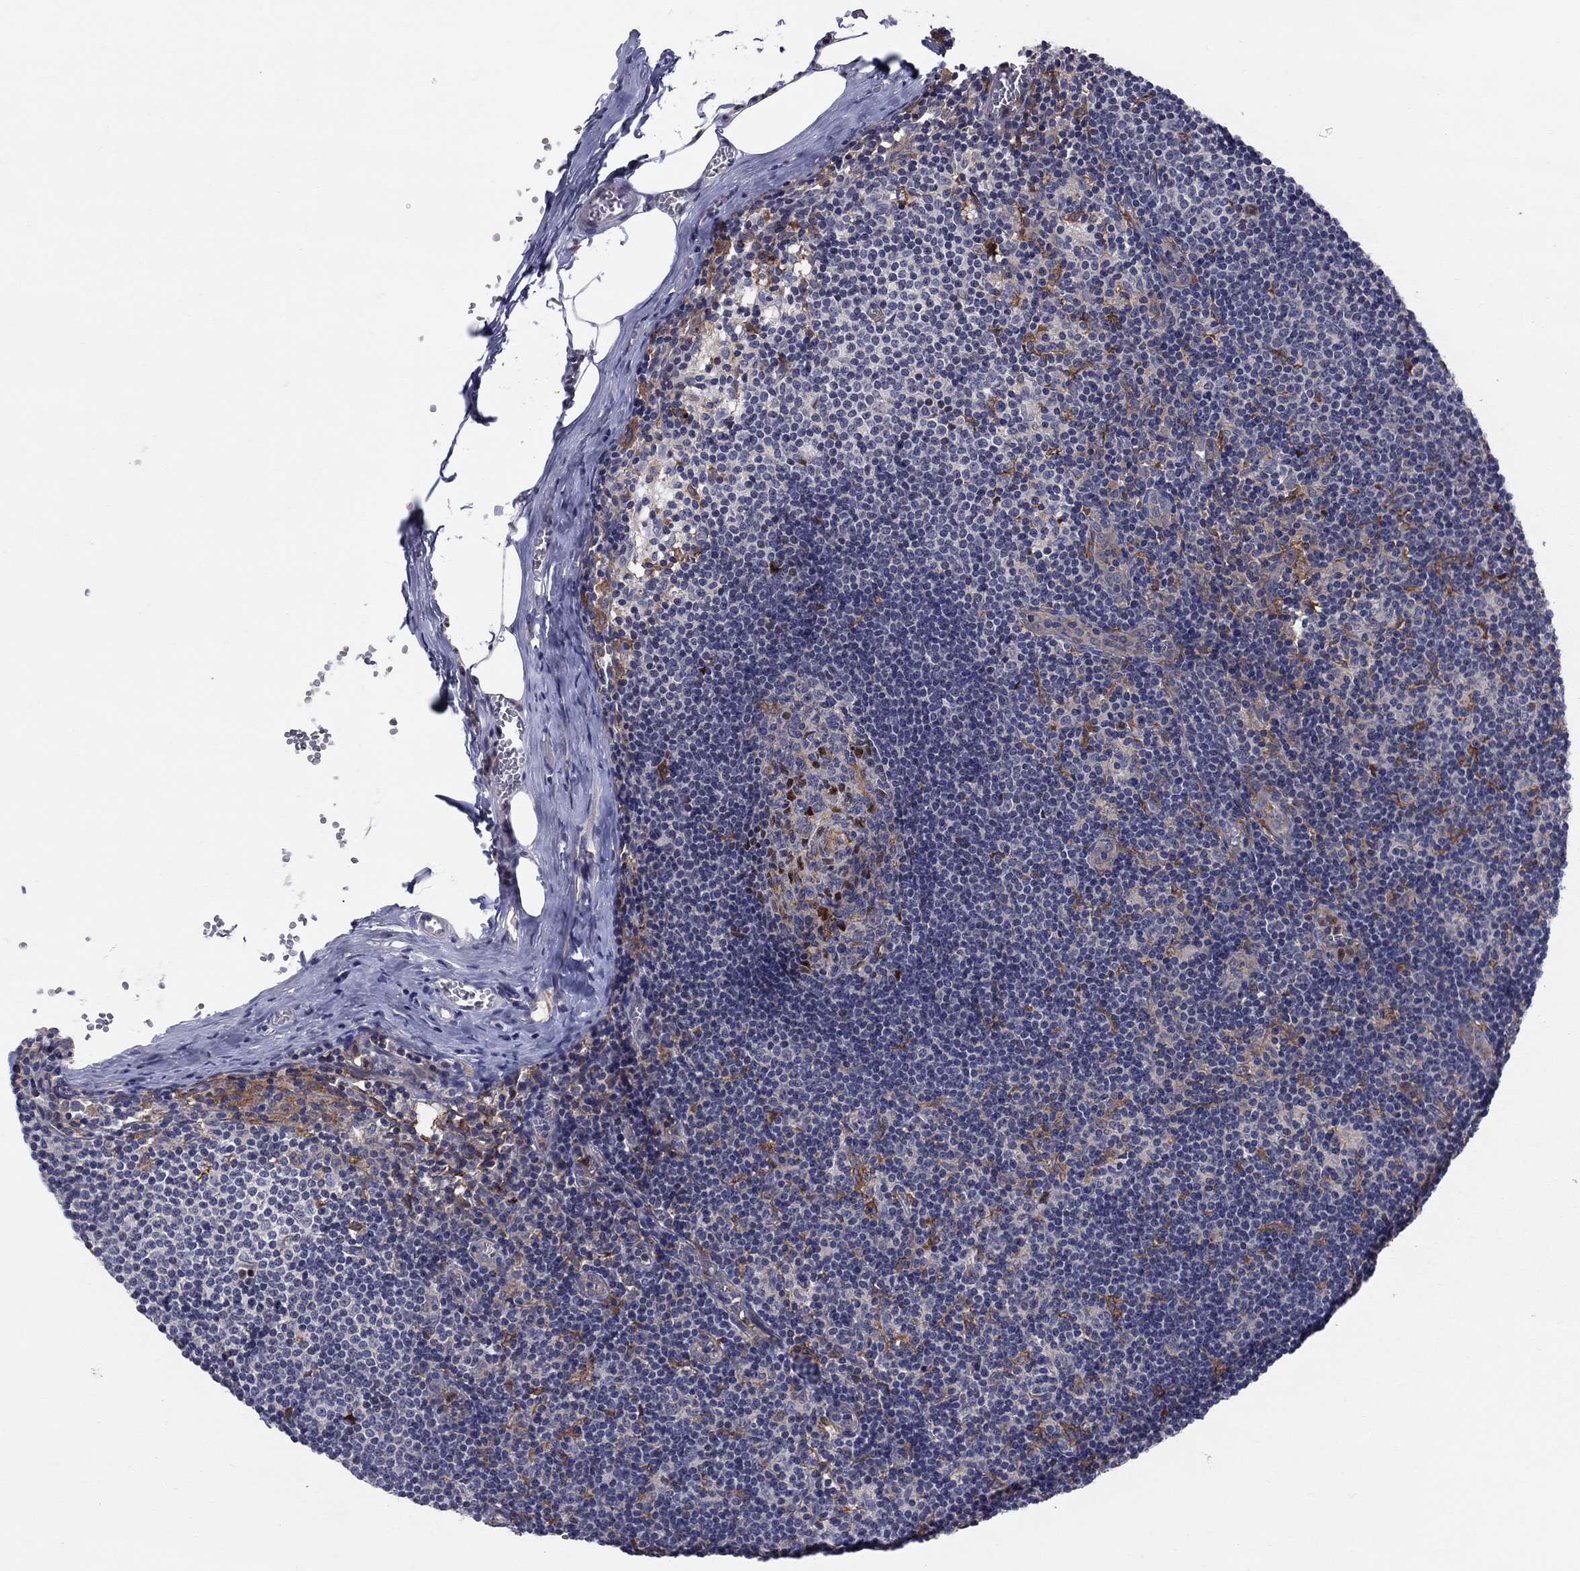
{"staining": {"intensity": "strong", "quantity": "<25%", "location": "nuclear"}, "tissue": "lymph node", "cell_type": "Germinal center cells", "image_type": "normal", "snomed": [{"axis": "morphology", "description": "Normal tissue, NOS"}, {"axis": "topography", "description": "Lymph node"}], "caption": "Immunohistochemical staining of benign lymph node displays medium levels of strong nuclear positivity in approximately <25% of germinal center cells.", "gene": "ZNHIT3", "patient": {"sex": "male", "age": 59}}